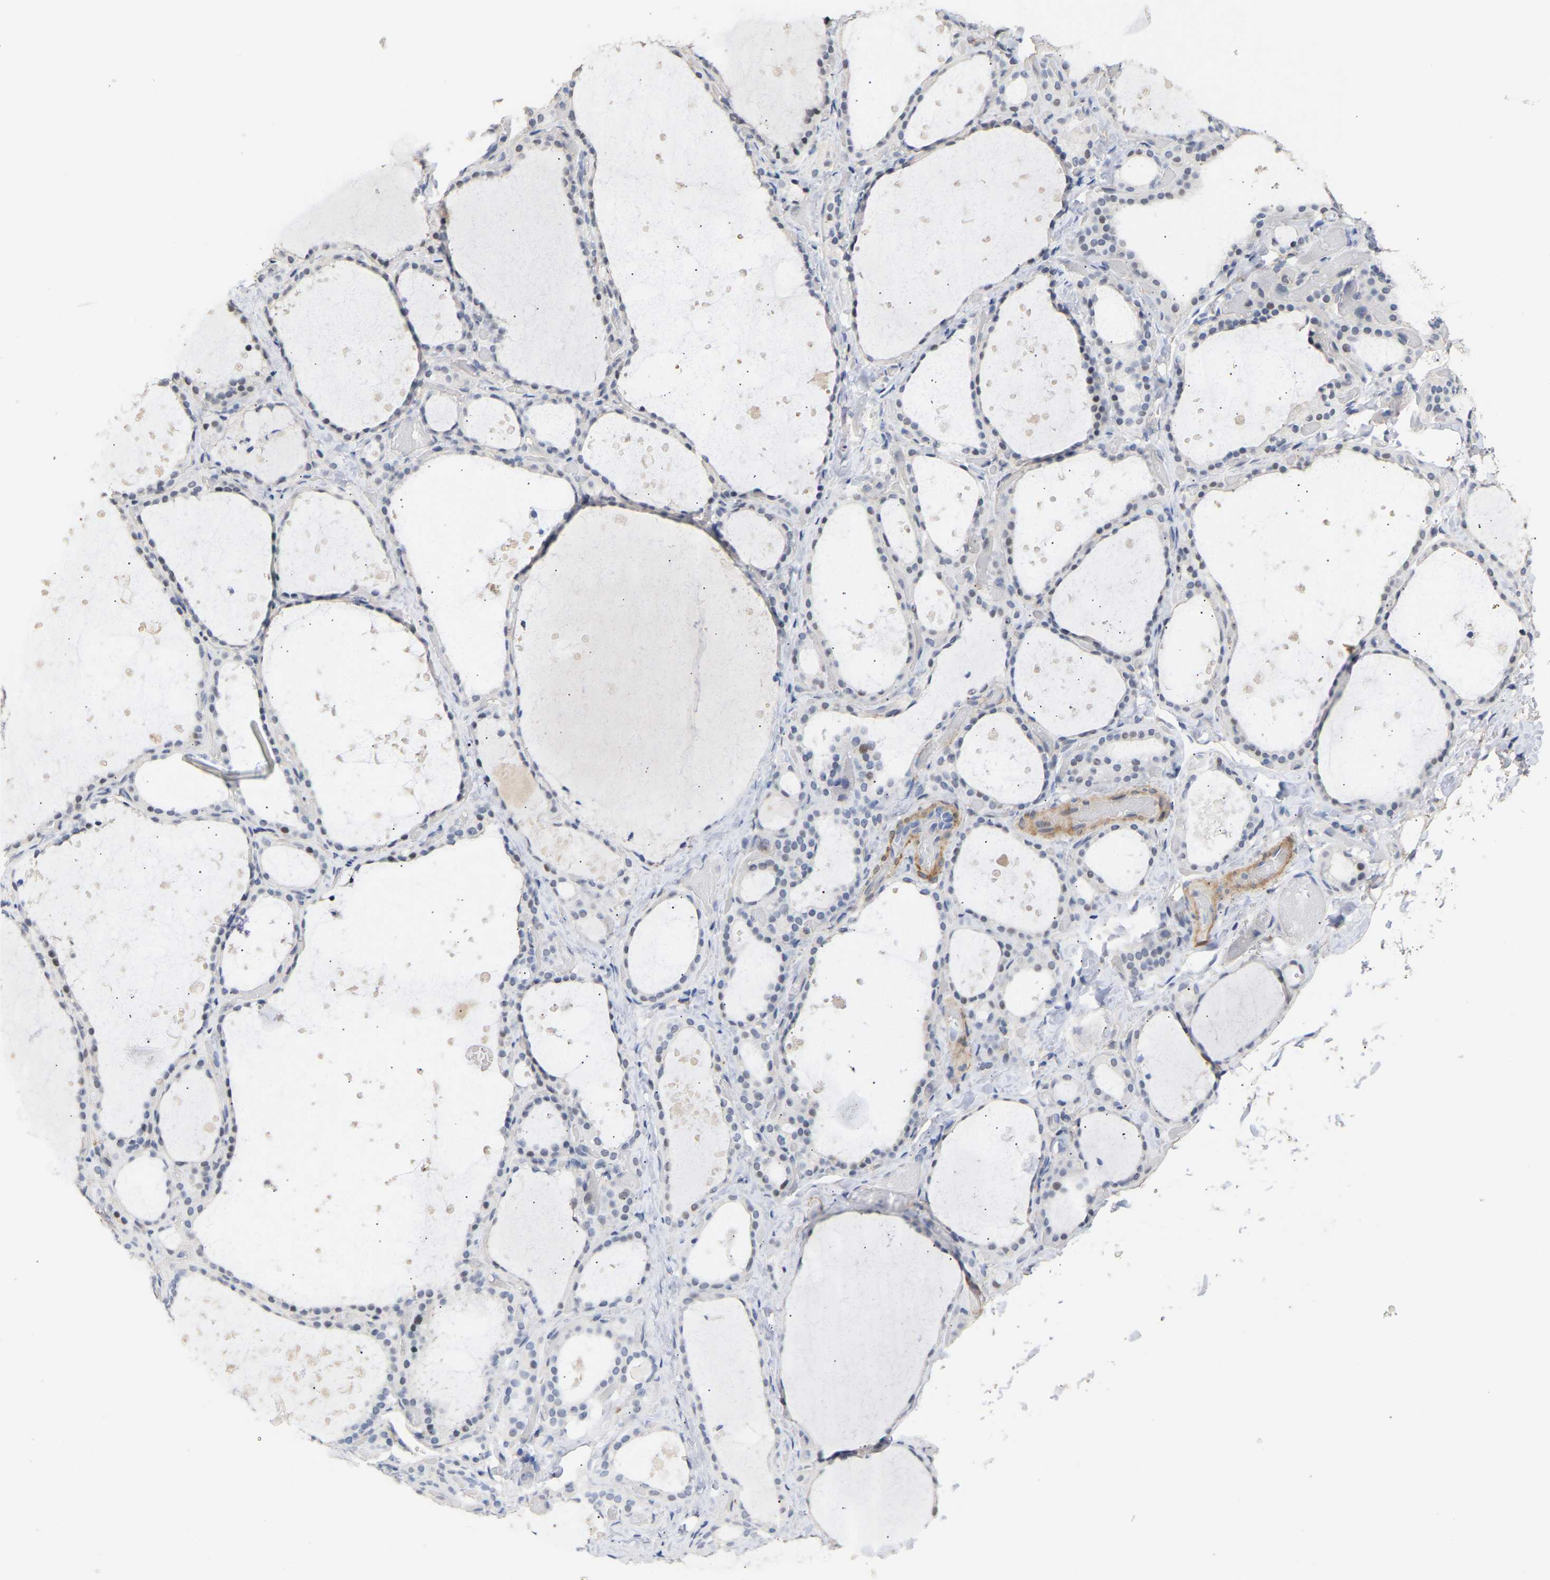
{"staining": {"intensity": "weak", "quantity": "<25%", "location": "nuclear"}, "tissue": "thyroid gland", "cell_type": "Glandular cells", "image_type": "normal", "snomed": [{"axis": "morphology", "description": "Normal tissue, NOS"}, {"axis": "topography", "description": "Thyroid gland"}], "caption": "This photomicrograph is of benign thyroid gland stained with immunohistochemistry to label a protein in brown with the nuclei are counter-stained blue. There is no expression in glandular cells. (Stains: DAB immunohistochemistry with hematoxylin counter stain, Microscopy: brightfield microscopy at high magnification).", "gene": "AMPH", "patient": {"sex": "female", "age": 44}}